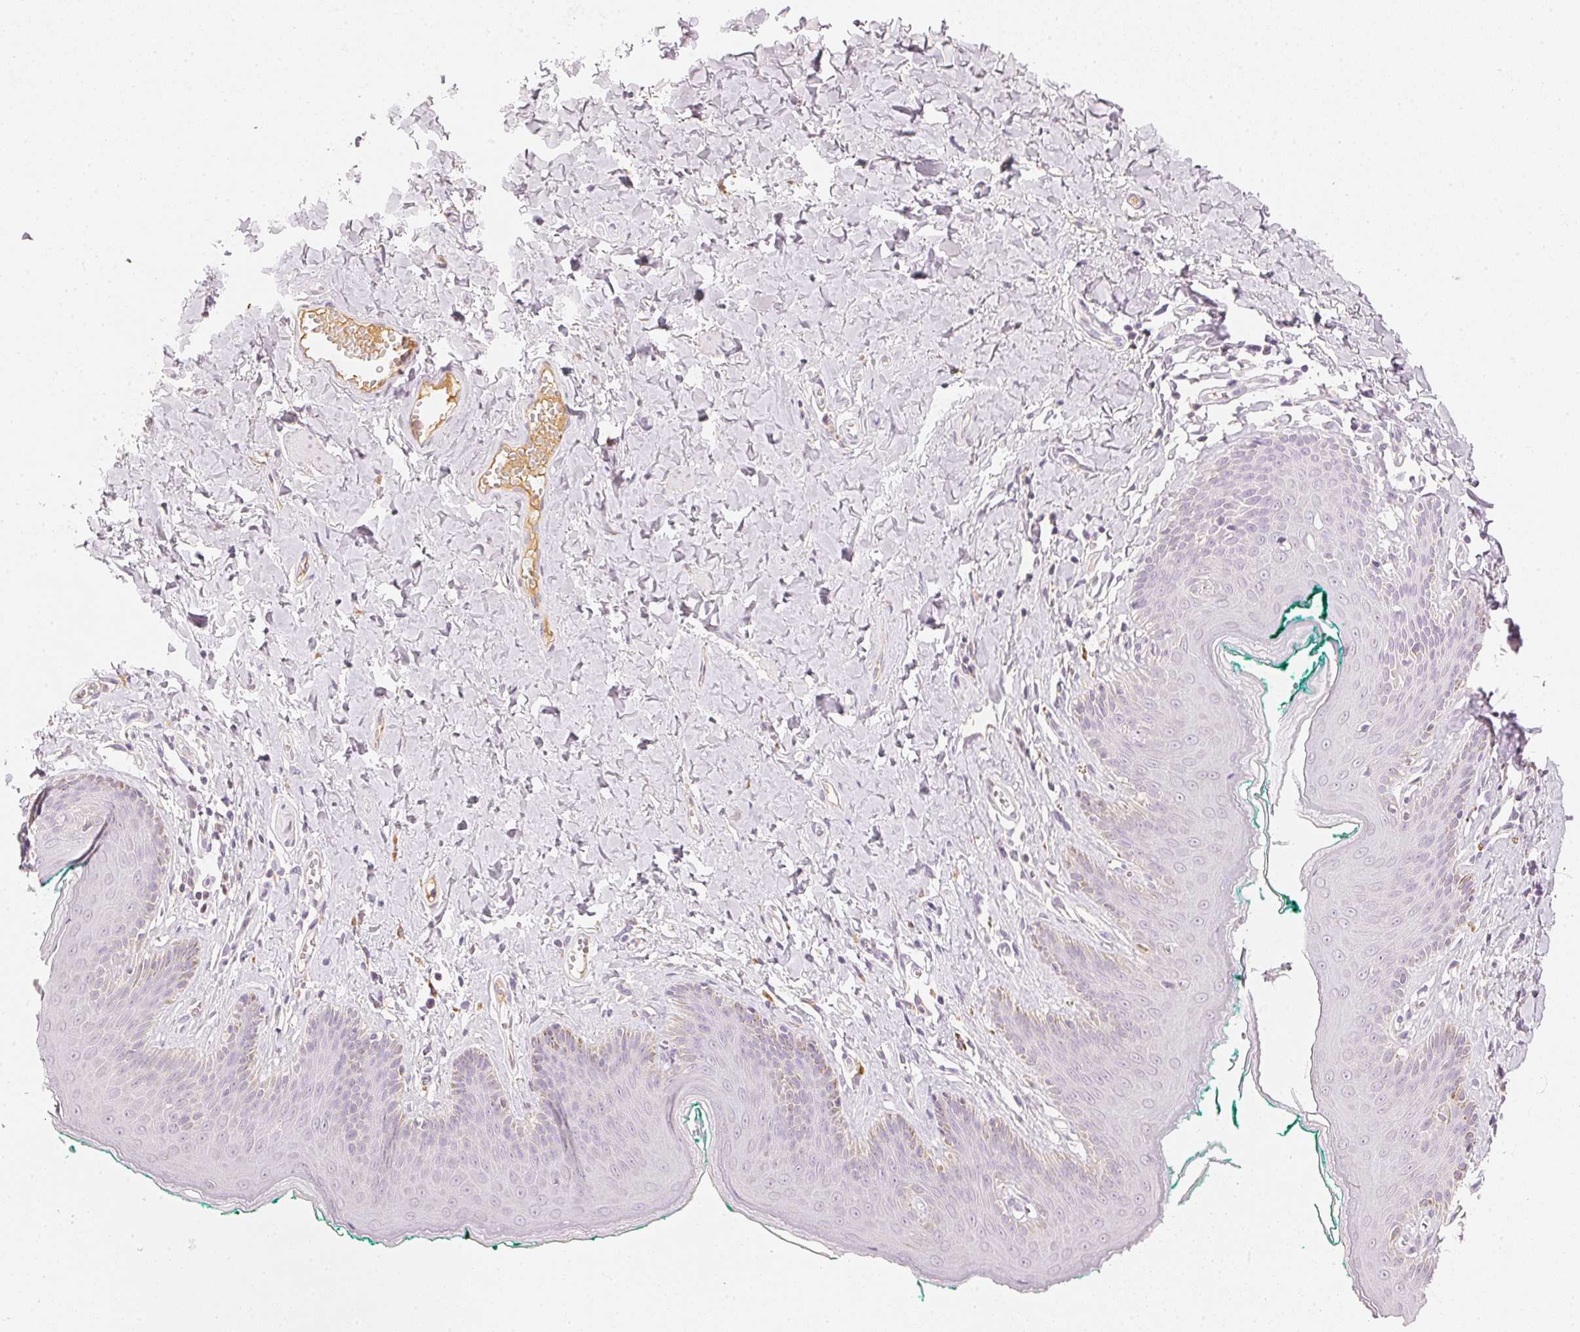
{"staining": {"intensity": "negative", "quantity": "none", "location": "none"}, "tissue": "skin", "cell_type": "Epidermal cells", "image_type": "normal", "snomed": [{"axis": "morphology", "description": "Normal tissue, NOS"}, {"axis": "topography", "description": "Vulva"}, {"axis": "topography", "description": "Peripheral nerve tissue"}], "caption": "DAB (3,3'-diaminobenzidine) immunohistochemical staining of unremarkable human skin exhibits no significant positivity in epidermal cells. (Stains: DAB immunohistochemistry (IHC) with hematoxylin counter stain, Microscopy: brightfield microscopy at high magnification).", "gene": "RMDN2", "patient": {"sex": "female", "age": 66}}